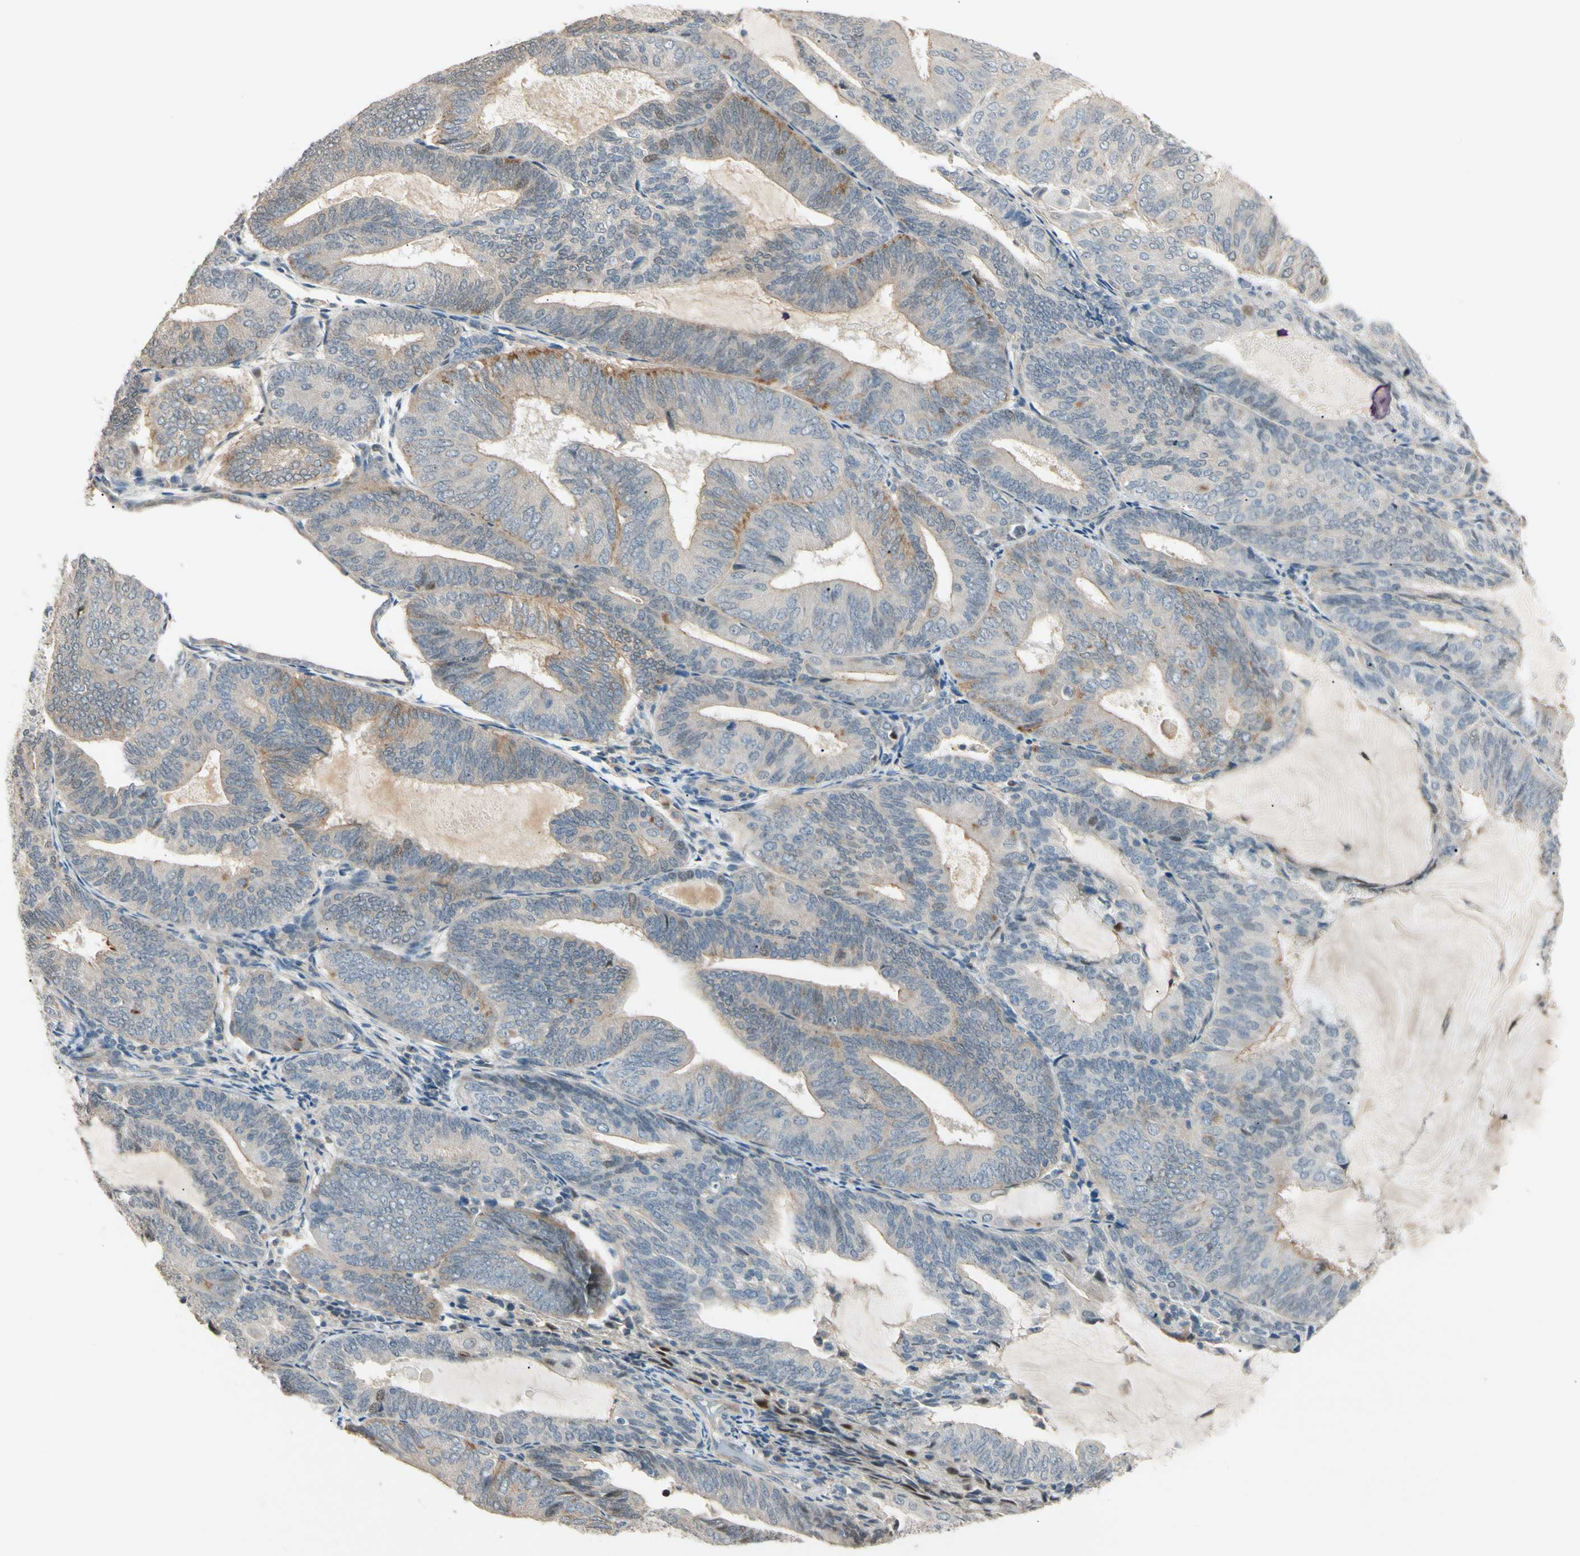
{"staining": {"intensity": "moderate", "quantity": "<25%", "location": "cytoplasmic/membranous"}, "tissue": "endometrial cancer", "cell_type": "Tumor cells", "image_type": "cancer", "snomed": [{"axis": "morphology", "description": "Adenocarcinoma, NOS"}, {"axis": "topography", "description": "Endometrium"}], "caption": "The immunohistochemical stain shows moderate cytoplasmic/membranous staining in tumor cells of endometrial cancer (adenocarcinoma) tissue.", "gene": "P3H2", "patient": {"sex": "female", "age": 81}}